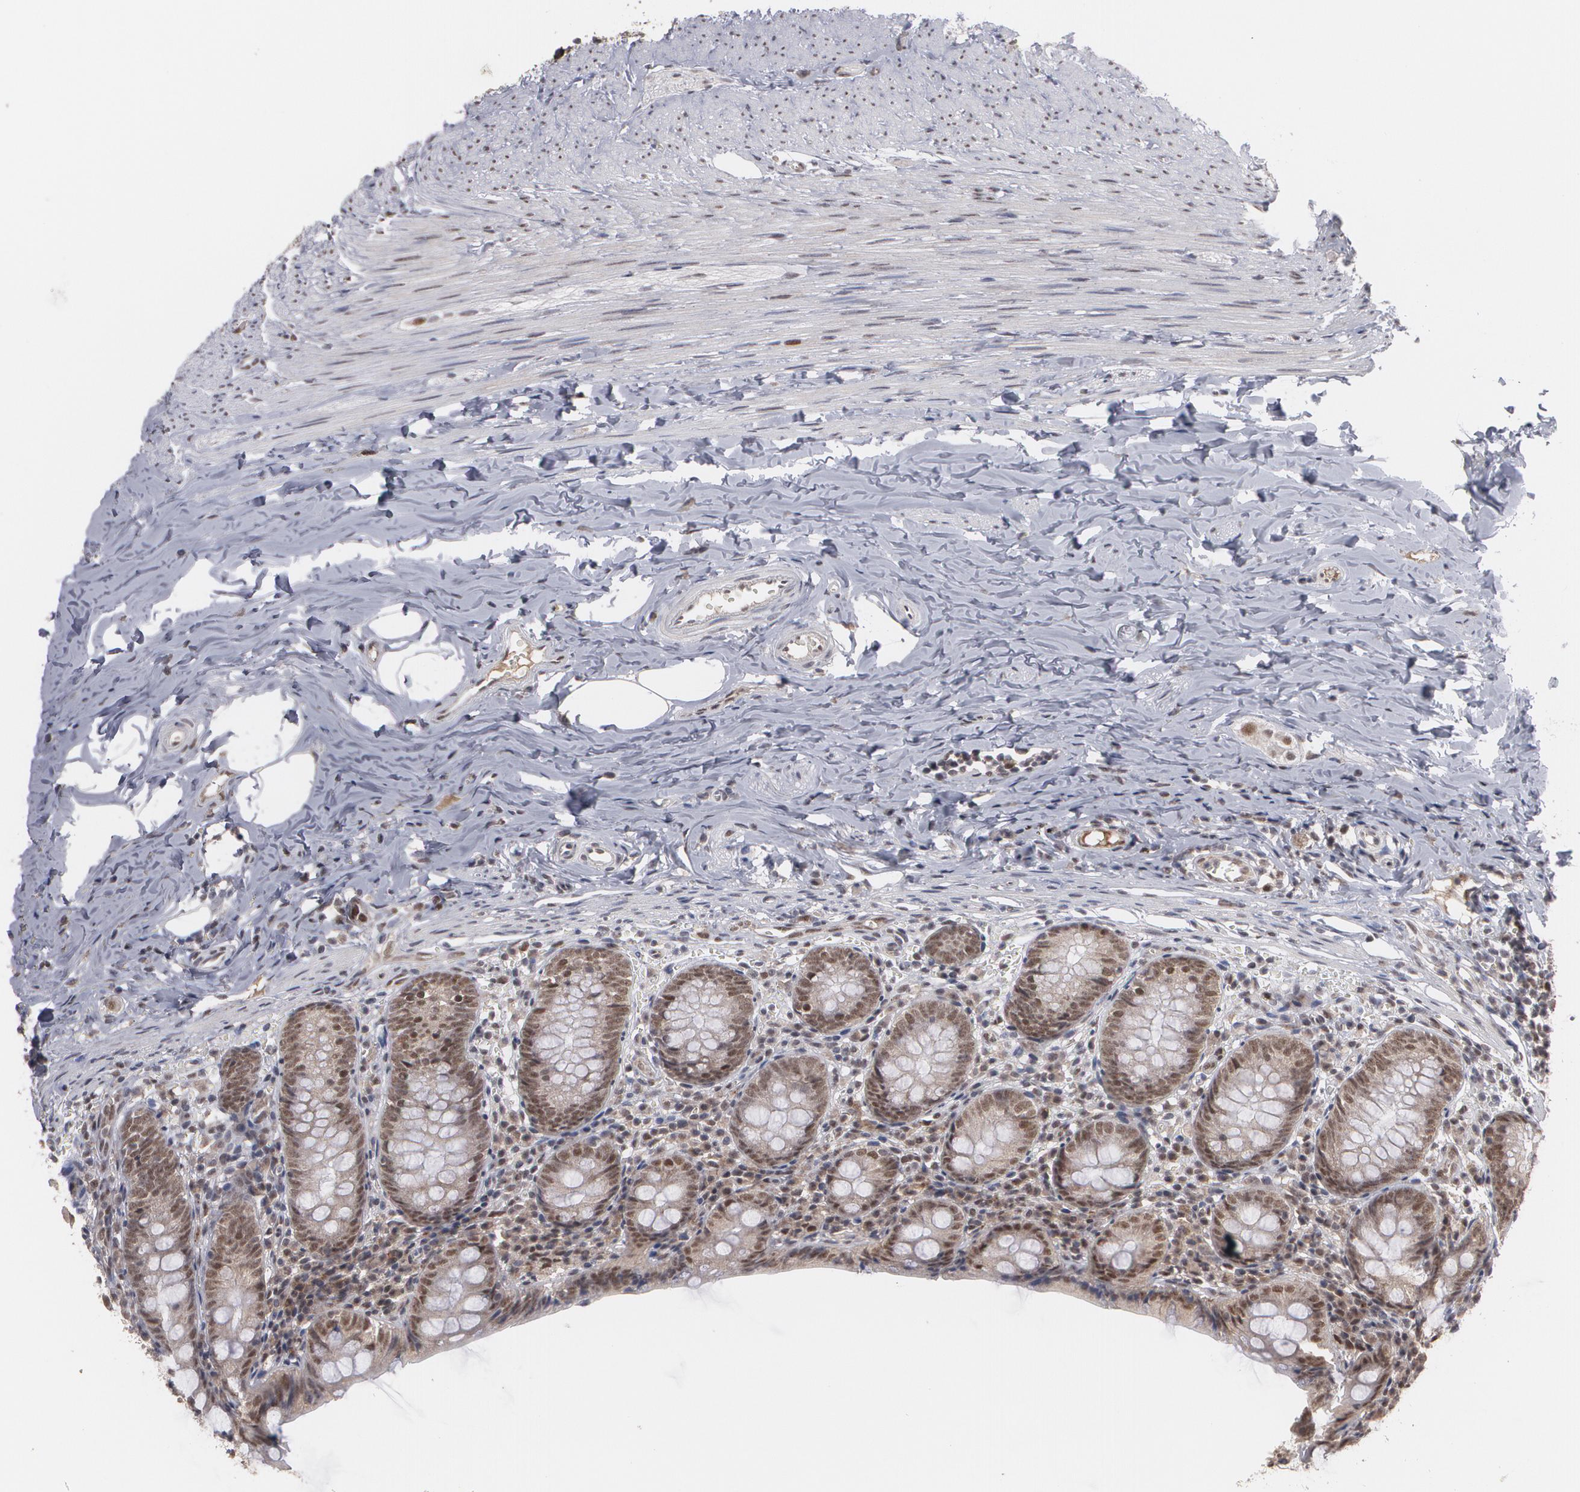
{"staining": {"intensity": "moderate", "quantity": ">75%", "location": "nuclear"}, "tissue": "appendix", "cell_type": "Glandular cells", "image_type": "normal", "snomed": [{"axis": "morphology", "description": "Normal tissue, NOS"}, {"axis": "topography", "description": "Appendix"}], "caption": "Protein expression analysis of normal appendix displays moderate nuclear staining in about >75% of glandular cells.", "gene": "INTS6L", "patient": {"sex": "female", "age": 10}}